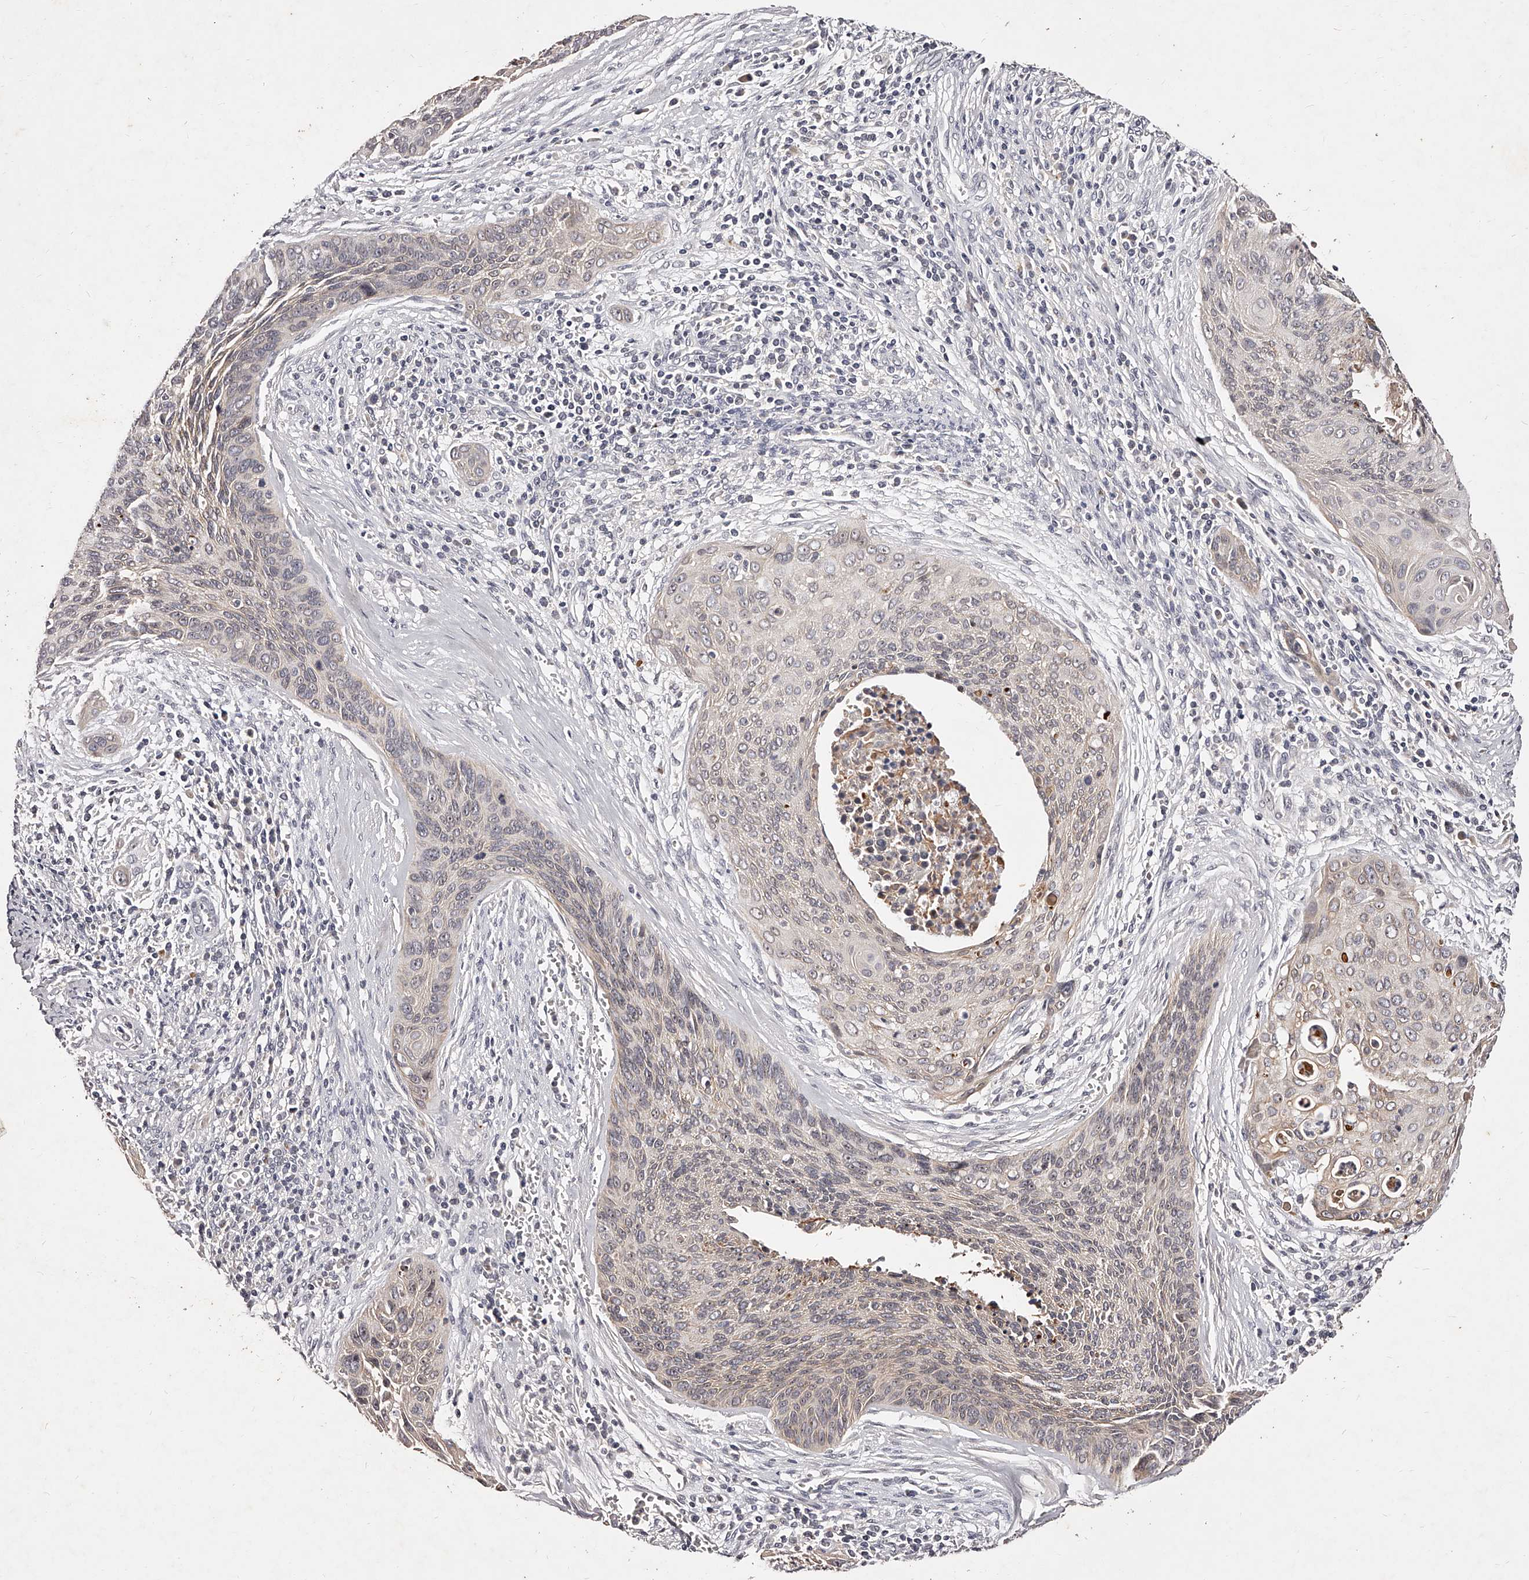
{"staining": {"intensity": "weak", "quantity": "25%-75%", "location": "cytoplasmic/membranous"}, "tissue": "cervical cancer", "cell_type": "Tumor cells", "image_type": "cancer", "snomed": [{"axis": "morphology", "description": "Squamous cell carcinoma, NOS"}, {"axis": "topography", "description": "Cervix"}], "caption": "Human squamous cell carcinoma (cervical) stained with a protein marker displays weak staining in tumor cells.", "gene": "PHACTR1", "patient": {"sex": "female", "age": 55}}